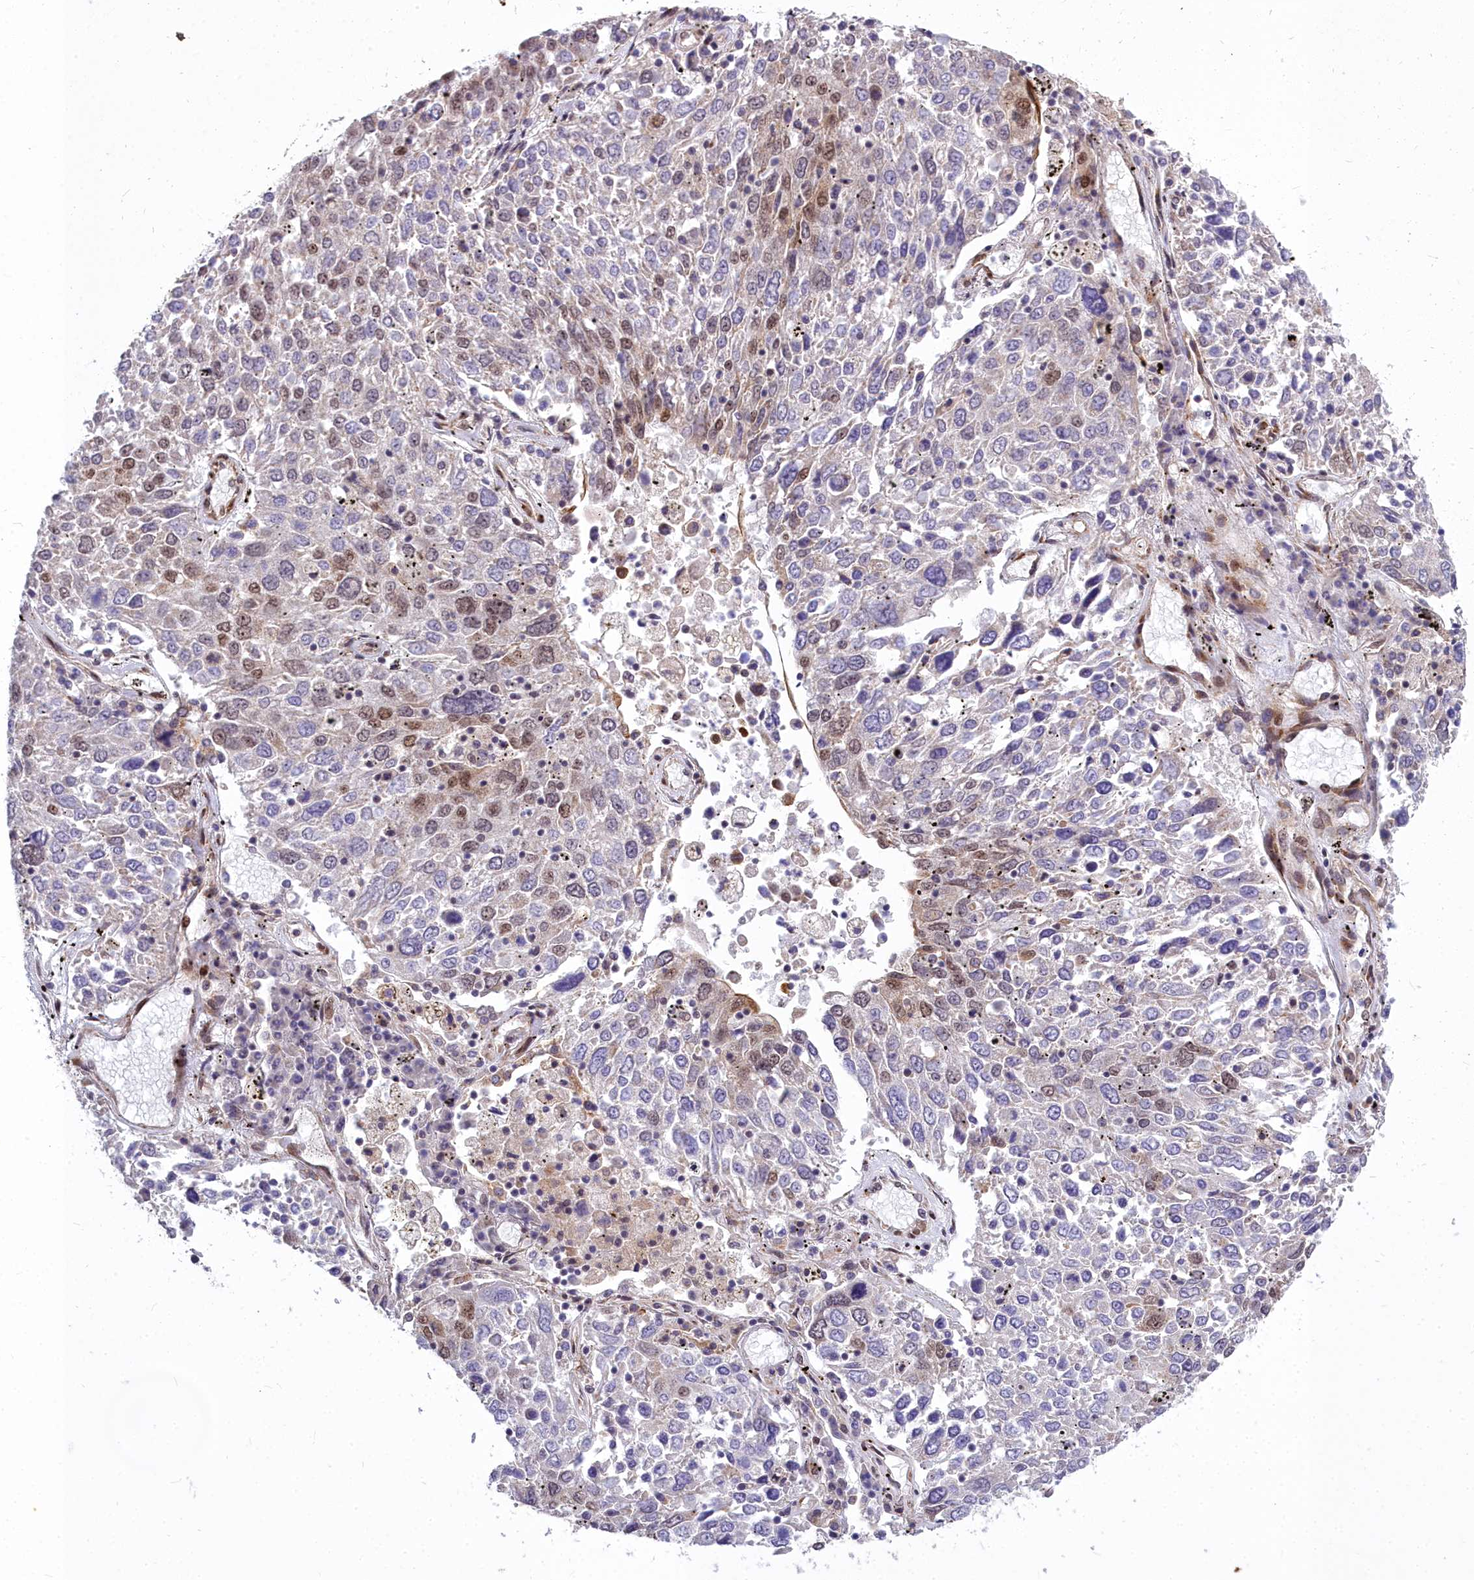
{"staining": {"intensity": "moderate", "quantity": "<25%", "location": "nuclear"}, "tissue": "lung cancer", "cell_type": "Tumor cells", "image_type": "cancer", "snomed": [{"axis": "morphology", "description": "Squamous cell carcinoma, NOS"}, {"axis": "topography", "description": "Lung"}], "caption": "This histopathology image shows immunohistochemistry (IHC) staining of lung cancer, with low moderate nuclear staining in approximately <25% of tumor cells.", "gene": "ABCB8", "patient": {"sex": "male", "age": 65}}